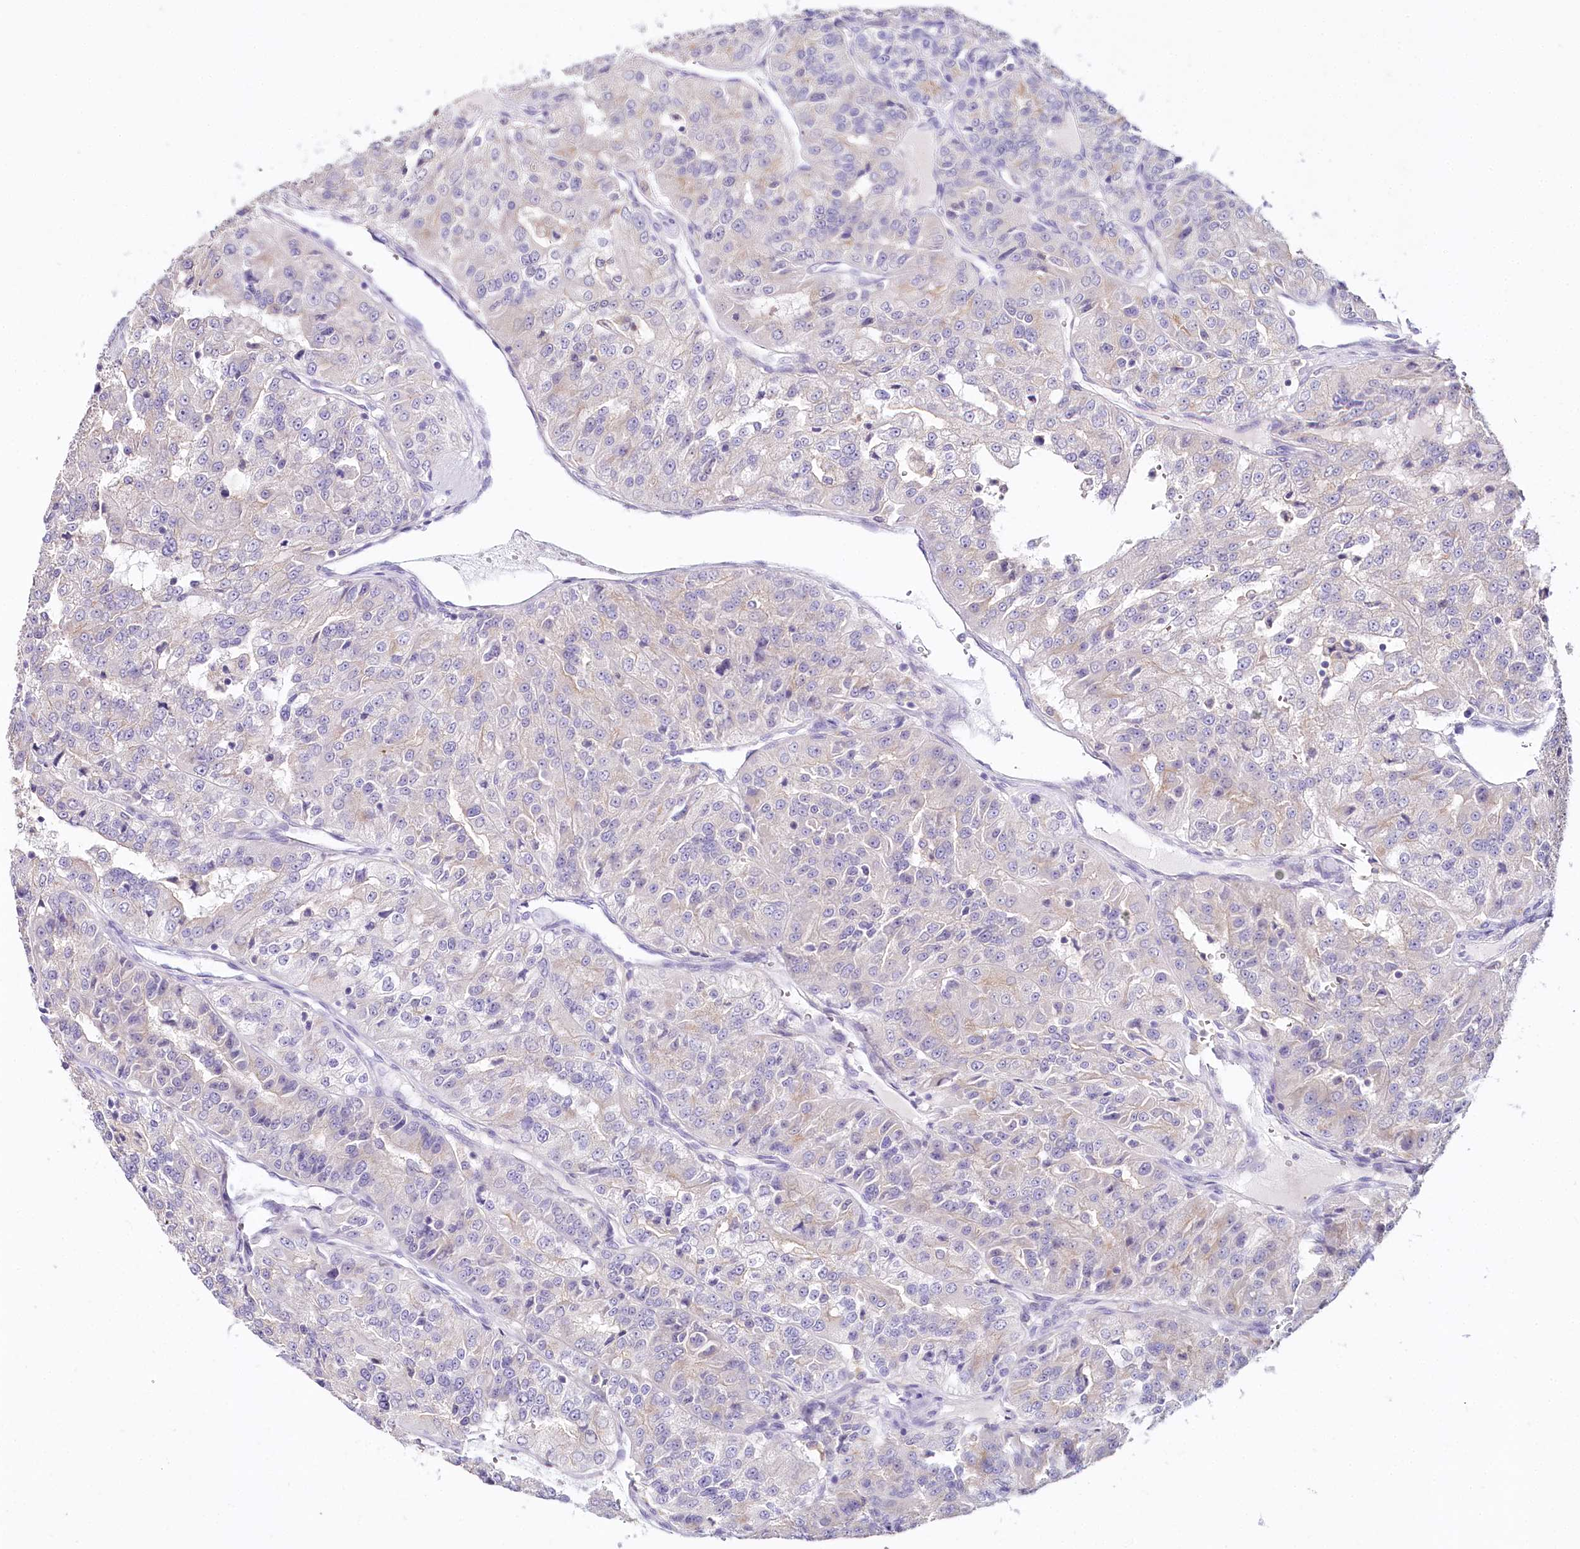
{"staining": {"intensity": "negative", "quantity": "none", "location": "none"}, "tissue": "renal cancer", "cell_type": "Tumor cells", "image_type": "cancer", "snomed": [{"axis": "morphology", "description": "Adenocarcinoma, NOS"}, {"axis": "topography", "description": "Kidney"}], "caption": "DAB immunohistochemical staining of adenocarcinoma (renal) displays no significant positivity in tumor cells. The staining was performed using DAB to visualize the protein expression in brown, while the nuclei were stained in blue with hematoxylin (Magnification: 20x).", "gene": "DAPK1", "patient": {"sex": "female", "age": 63}}